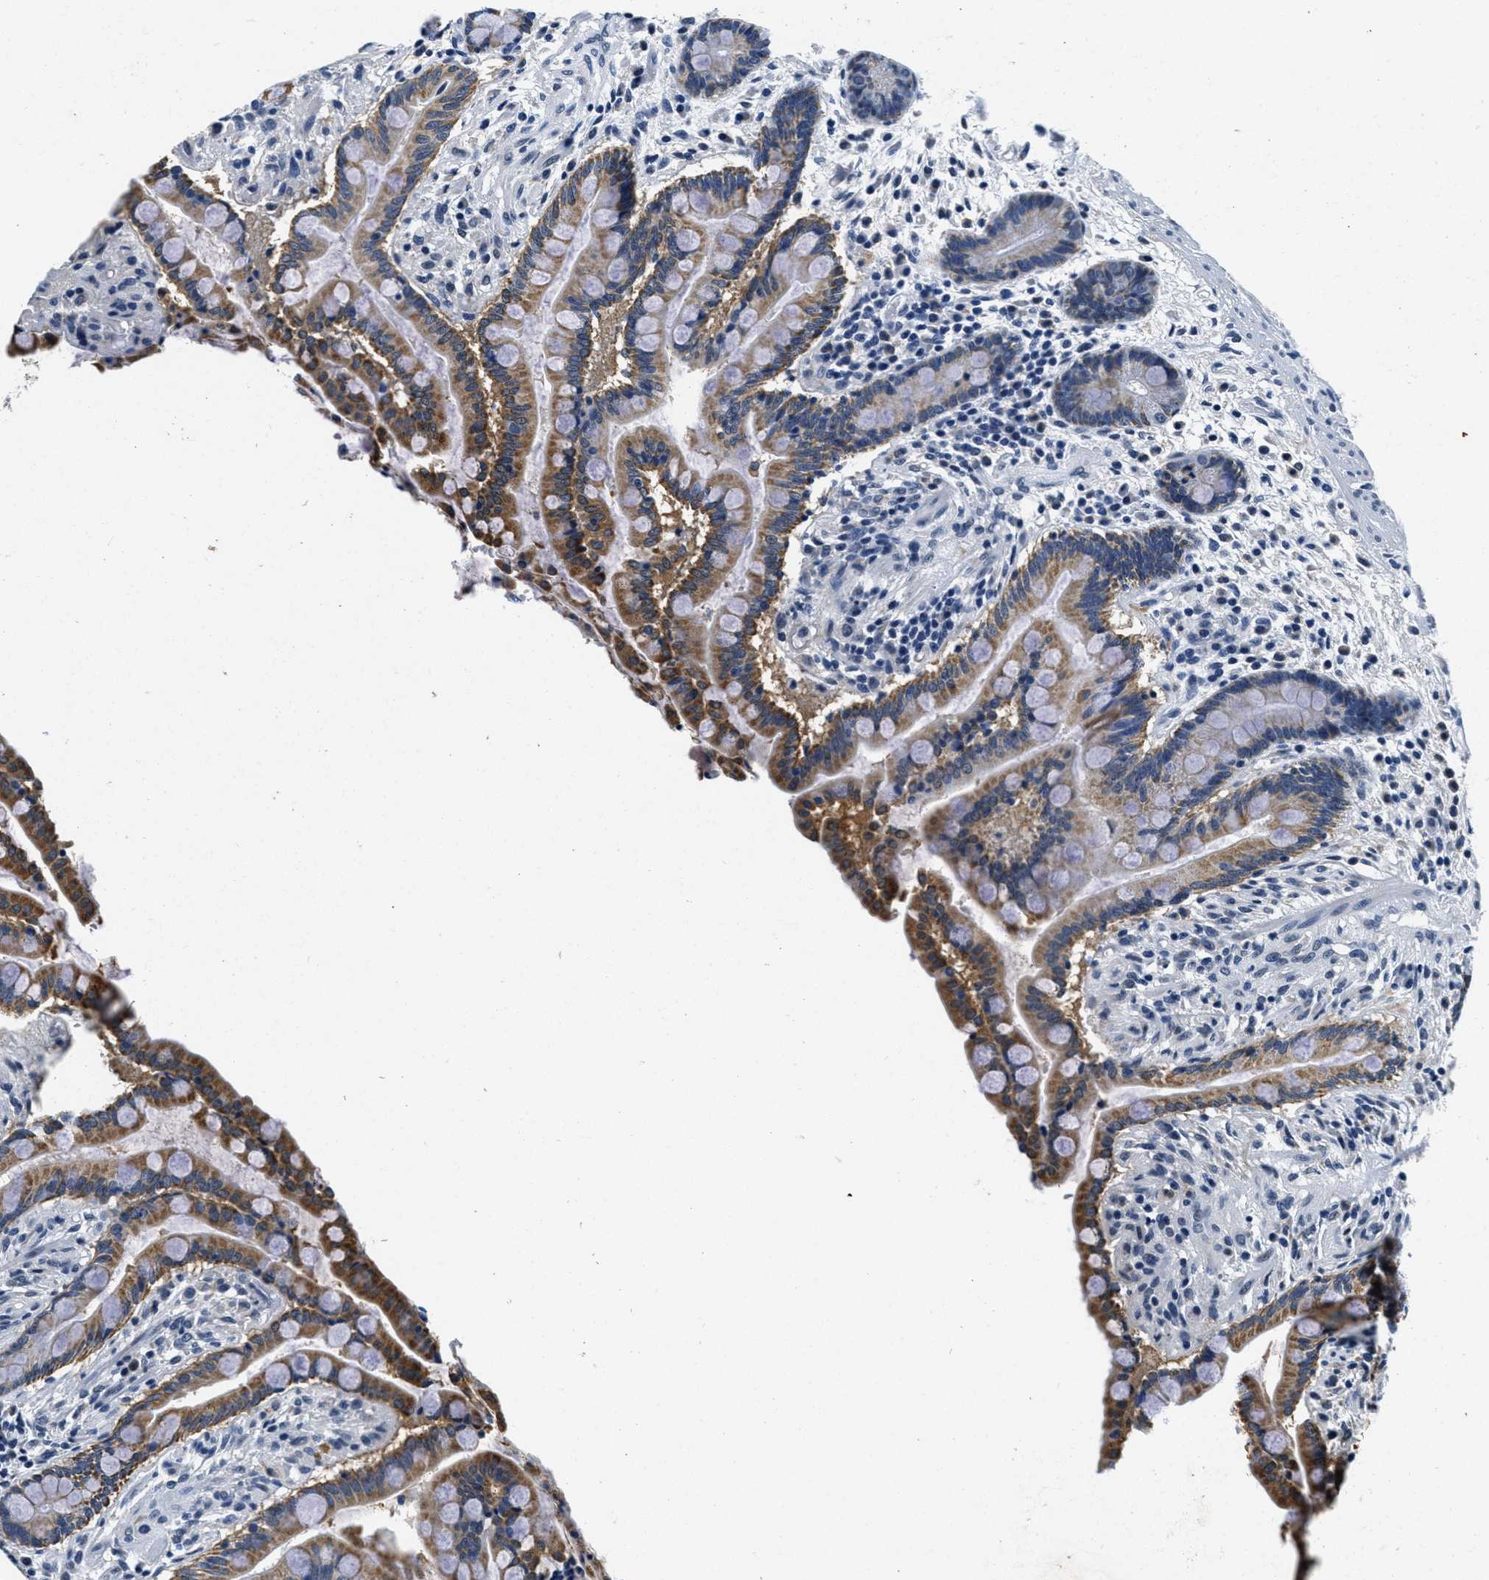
{"staining": {"intensity": "negative", "quantity": "none", "location": "none"}, "tissue": "colon", "cell_type": "Endothelial cells", "image_type": "normal", "snomed": [{"axis": "morphology", "description": "Normal tissue, NOS"}, {"axis": "topography", "description": "Colon"}], "caption": "Endothelial cells are negative for protein expression in normal human colon. Brightfield microscopy of IHC stained with DAB (brown) and hematoxylin (blue), captured at high magnification.", "gene": "HS3ST2", "patient": {"sex": "male", "age": 73}}